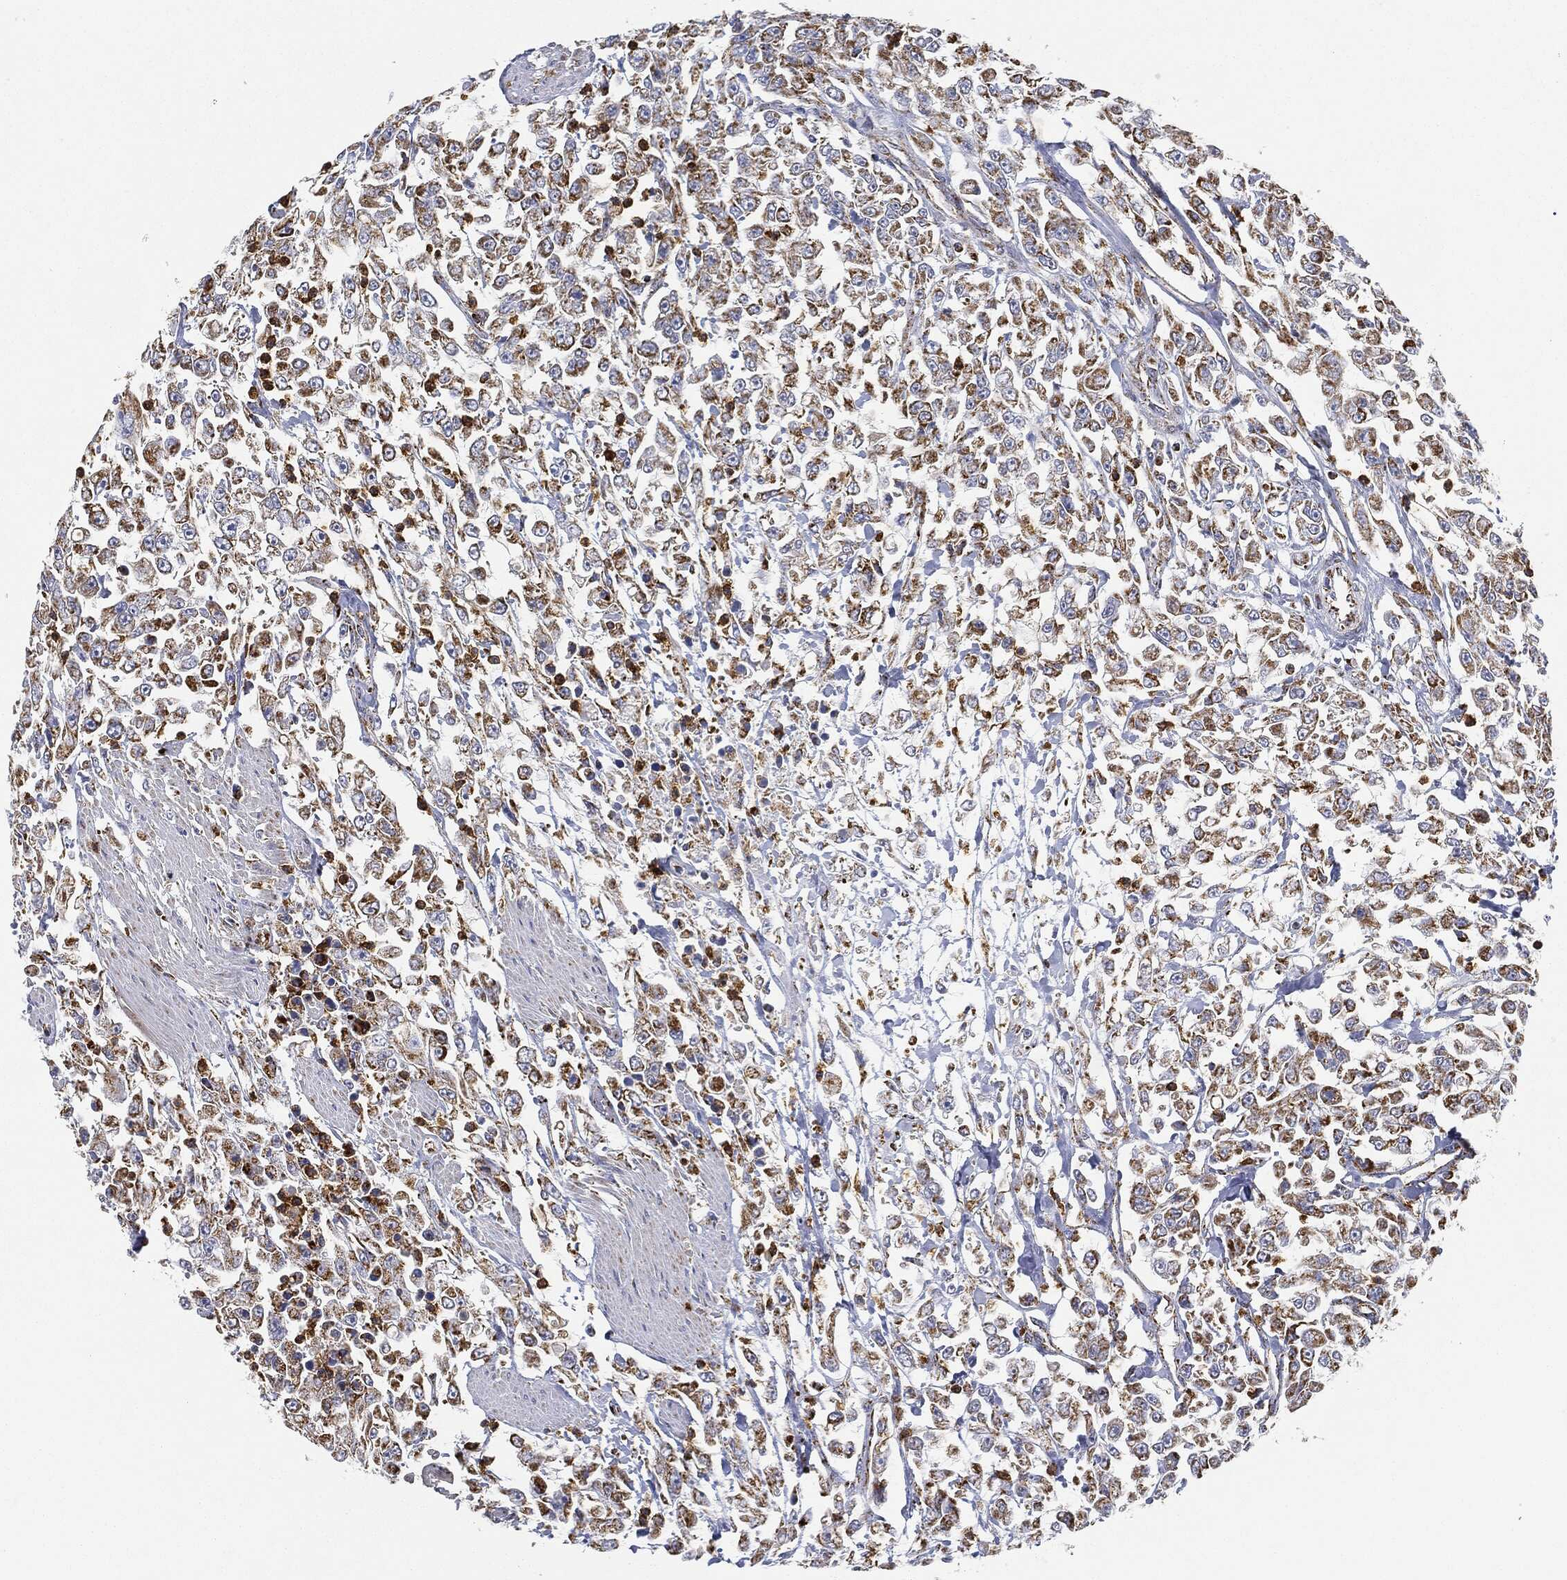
{"staining": {"intensity": "strong", "quantity": ">75%", "location": "cytoplasmic/membranous"}, "tissue": "urothelial cancer", "cell_type": "Tumor cells", "image_type": "cancer", "snomed": [{"axis": "morphology", "description": "Urothelial carcinoma, High grade"}, {"axis": "topography", "description": "Urinary bladder"}], "caption": "High-power microscopy captured an immunohistochemistry (IHC) micrograph of urothelial cancer, revealing strong cytoplasmic/membranous positivity in approximately >75% of tumor cells.", "gene": "CAPN15", "patient": {"sex": "male", "age": 46}}